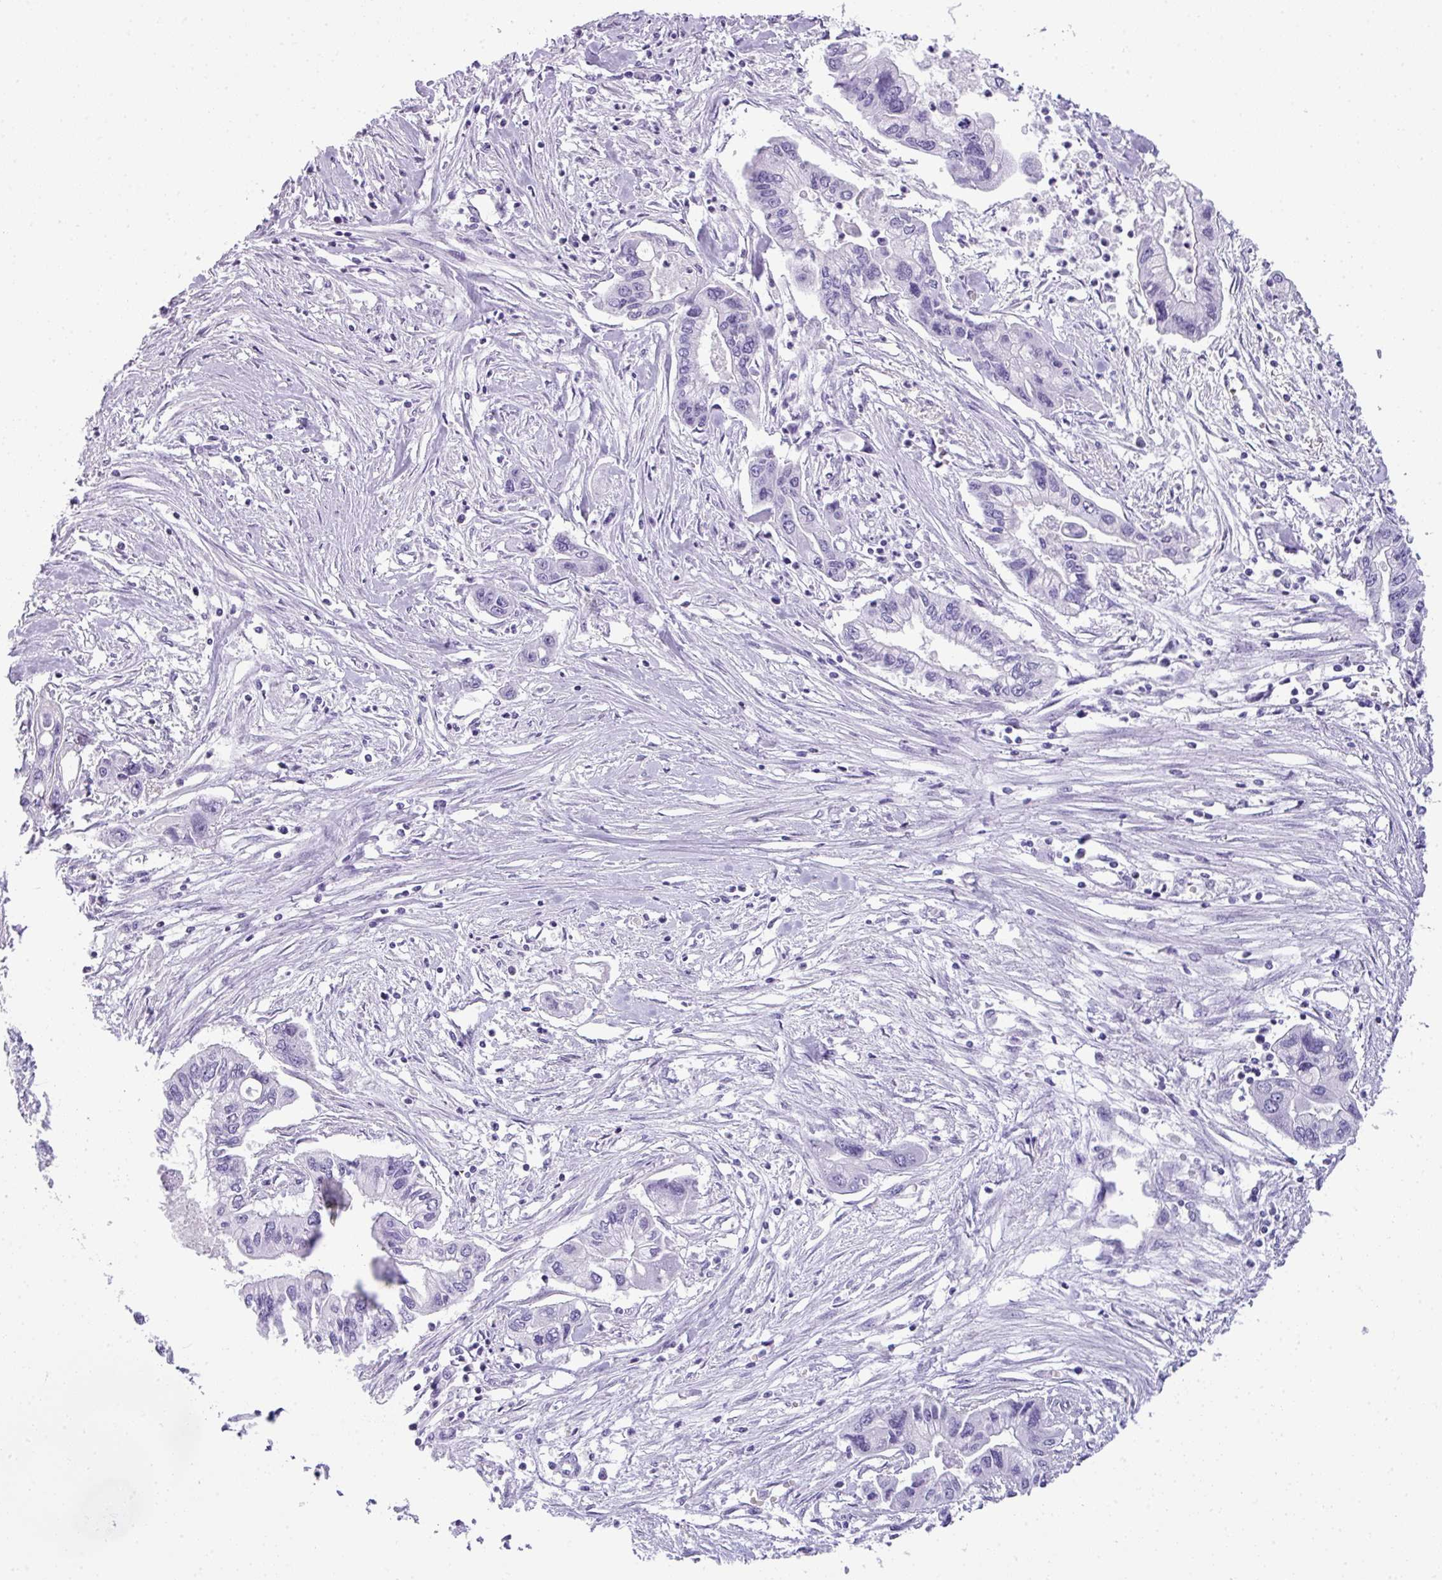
{"staining": {"intensity": "negative", "quantity": "none", "location": "none"}, "tissue": "pancreatic cancer", "cell_type": "Tumor cells", "image_type": "cancer", "snomed": [{"axis": "morphology", "description": "Adenocarcinoma, NOS"}, {"axis": "topography", "description": "Pancreas"}], "caption": "IHC micrograph of pancreatic cancer stained for a protein (brown), which demonstrates no expression in tumor cells.", "gene": "TNP1", "patient": {"sex": "male", "age": 62}}